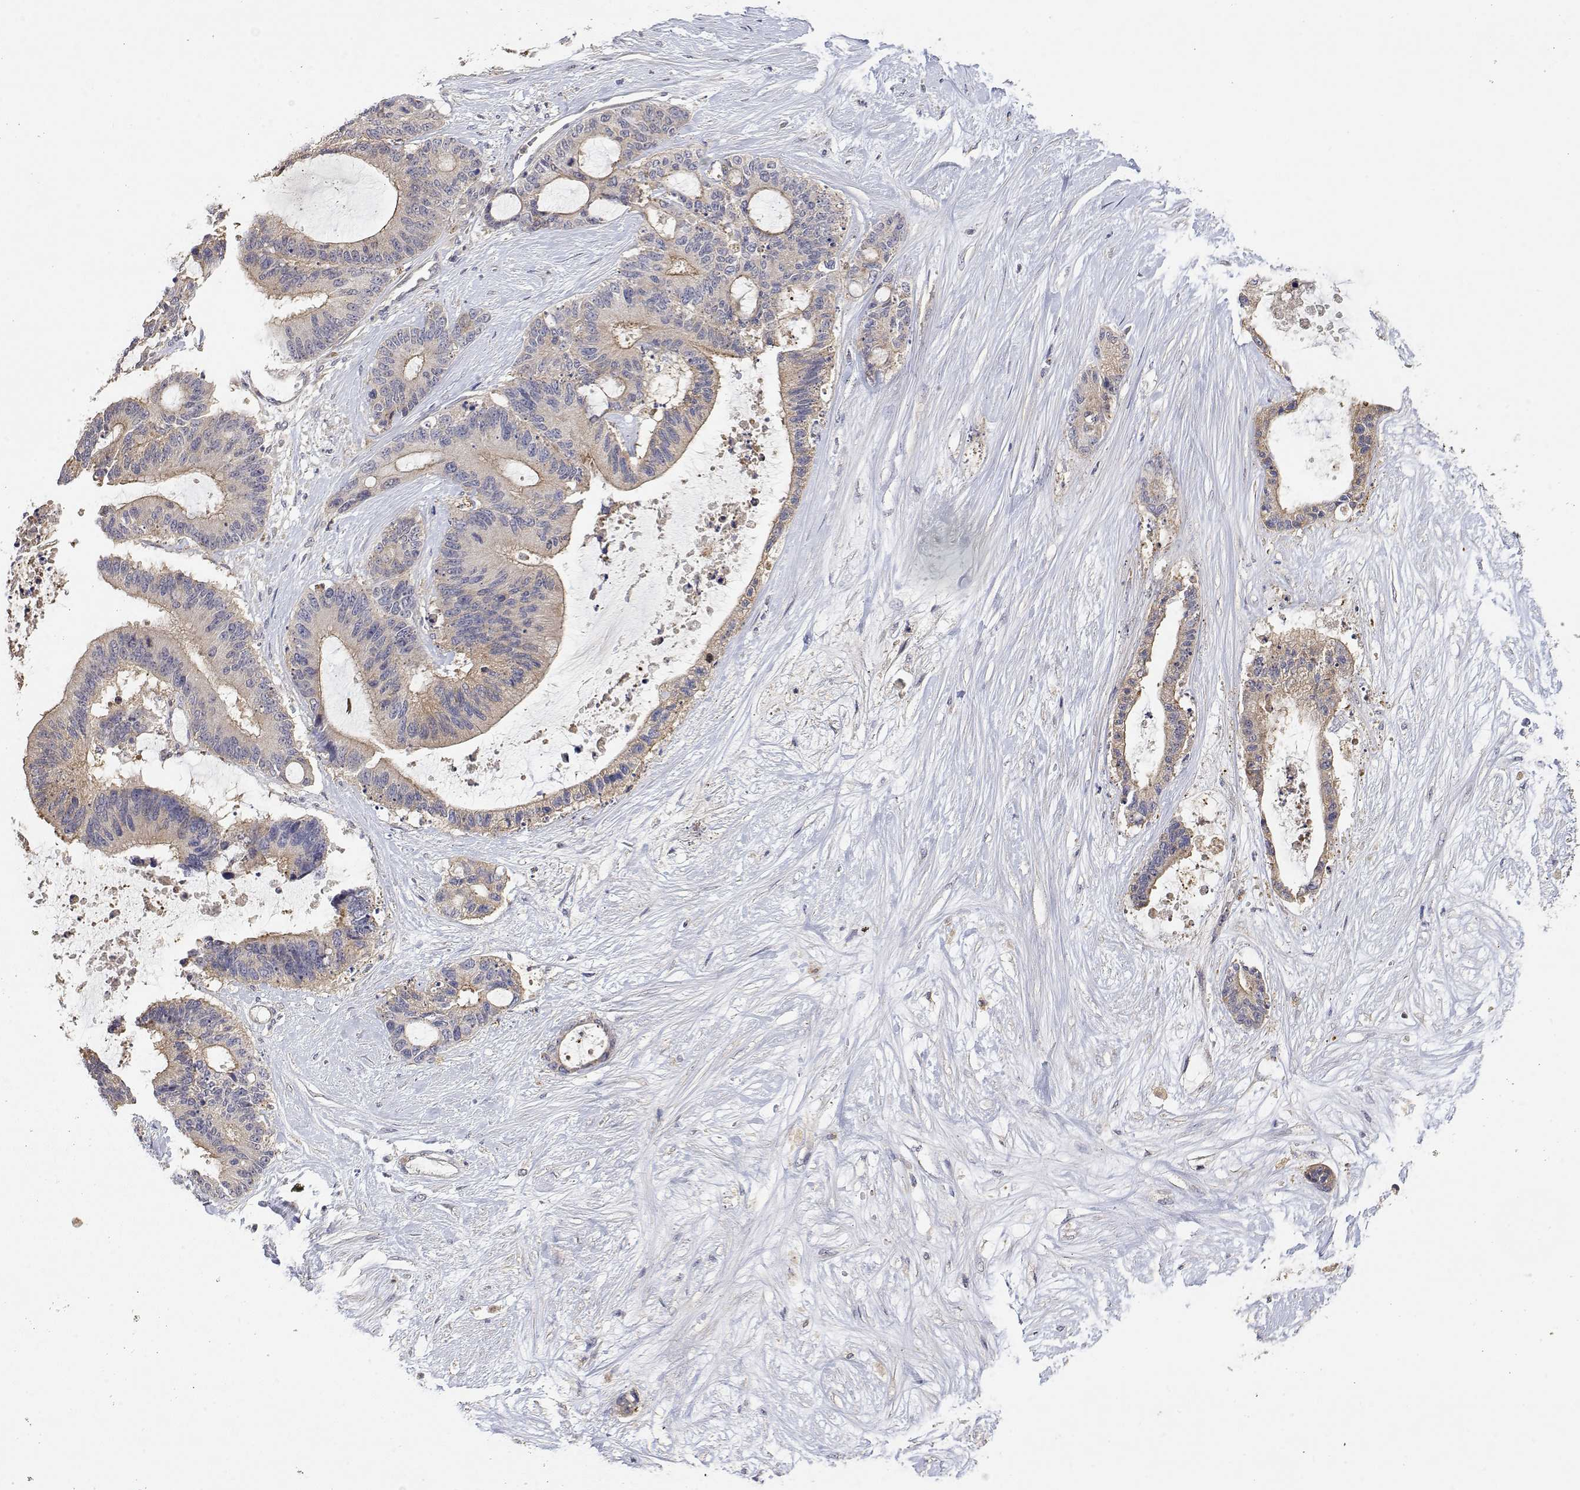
{"staining": {"intensity": "weak", "quantity": "<25%", "location": "cytoplasmic/membranous"}, "tissue": "liver cancer", "cell_type": "Tumor cells", "image_type": "cancer", "snomed": [{"axis": "morphology", "description": "Normal tissue, NOS"}, {"axis": "morphology", "description": "Cholangiocarcinoma"}, {"axis": "topography", "description": "Liver"}, {"axis": "topography", "description": "Peripheral nerve tissue"}], "caption": "Immunohistochemical staining of liver cholangiocarcinoma displays no significant positivity in tumor cells. The staining is performed using DAB brown chromogen with nuclei counter-stained in using hematoxylin.", "gene": "LONRF3", "patient": {"sex": "female", "age": 73}}